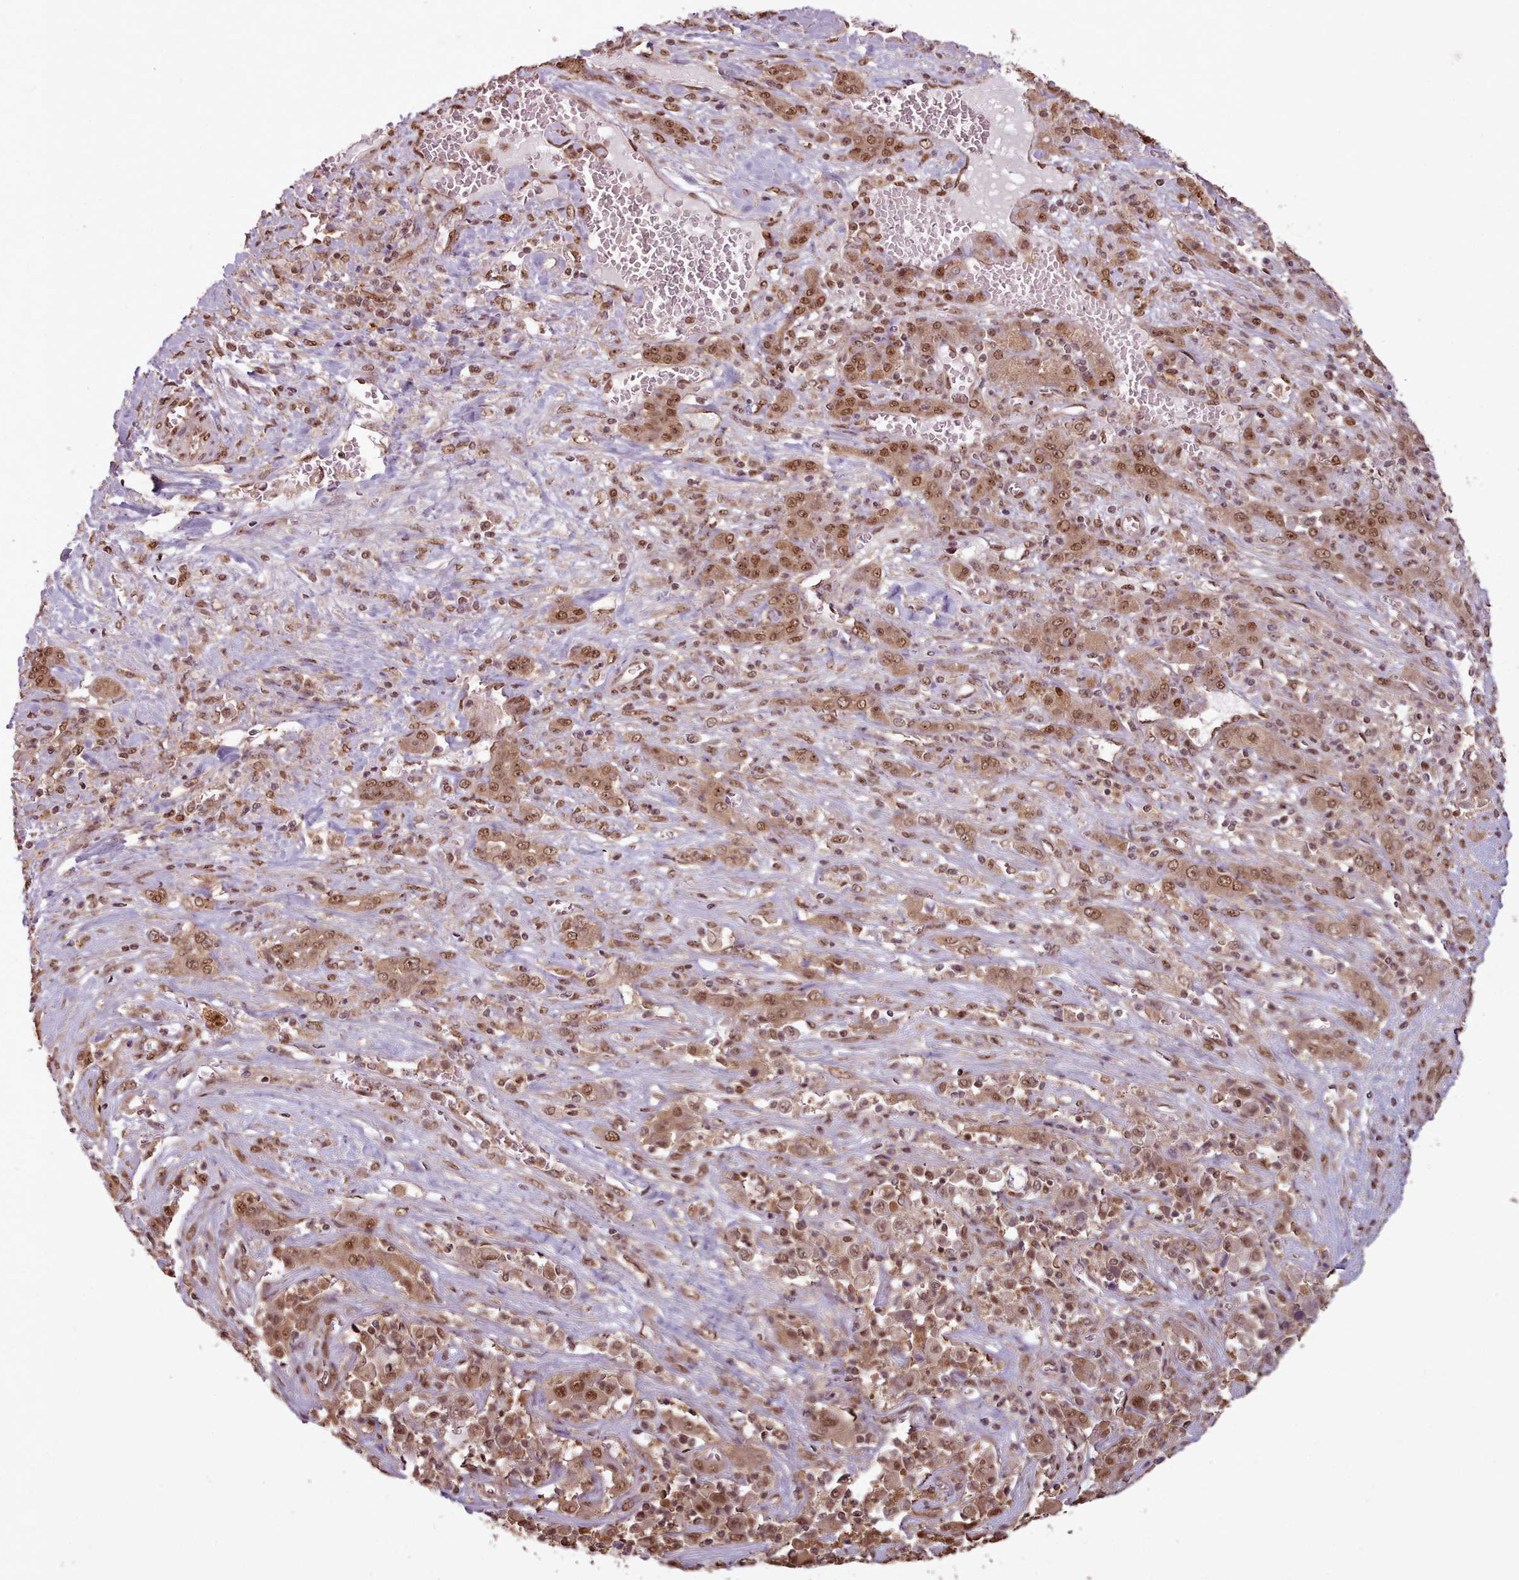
{"staining": {"intensity": "moderate", "quantity": ">75%", "location": "nuclear"}, "tissue": "liver cancer", "cell_type": "Tumor cells", "image_type": "cancer", "snomed": [{"axis": "morphology", "description": "Cholangiocarcinoma"}, {"axis": "topography", "description": "Liver"}], "caption": "Tumor cells demonstrate medium levels of moderate nuclear expression in approximately >75% of cells in liver cancer.", "gene": "RPS27A", "patient": {"sex": "female", "age": 52}}